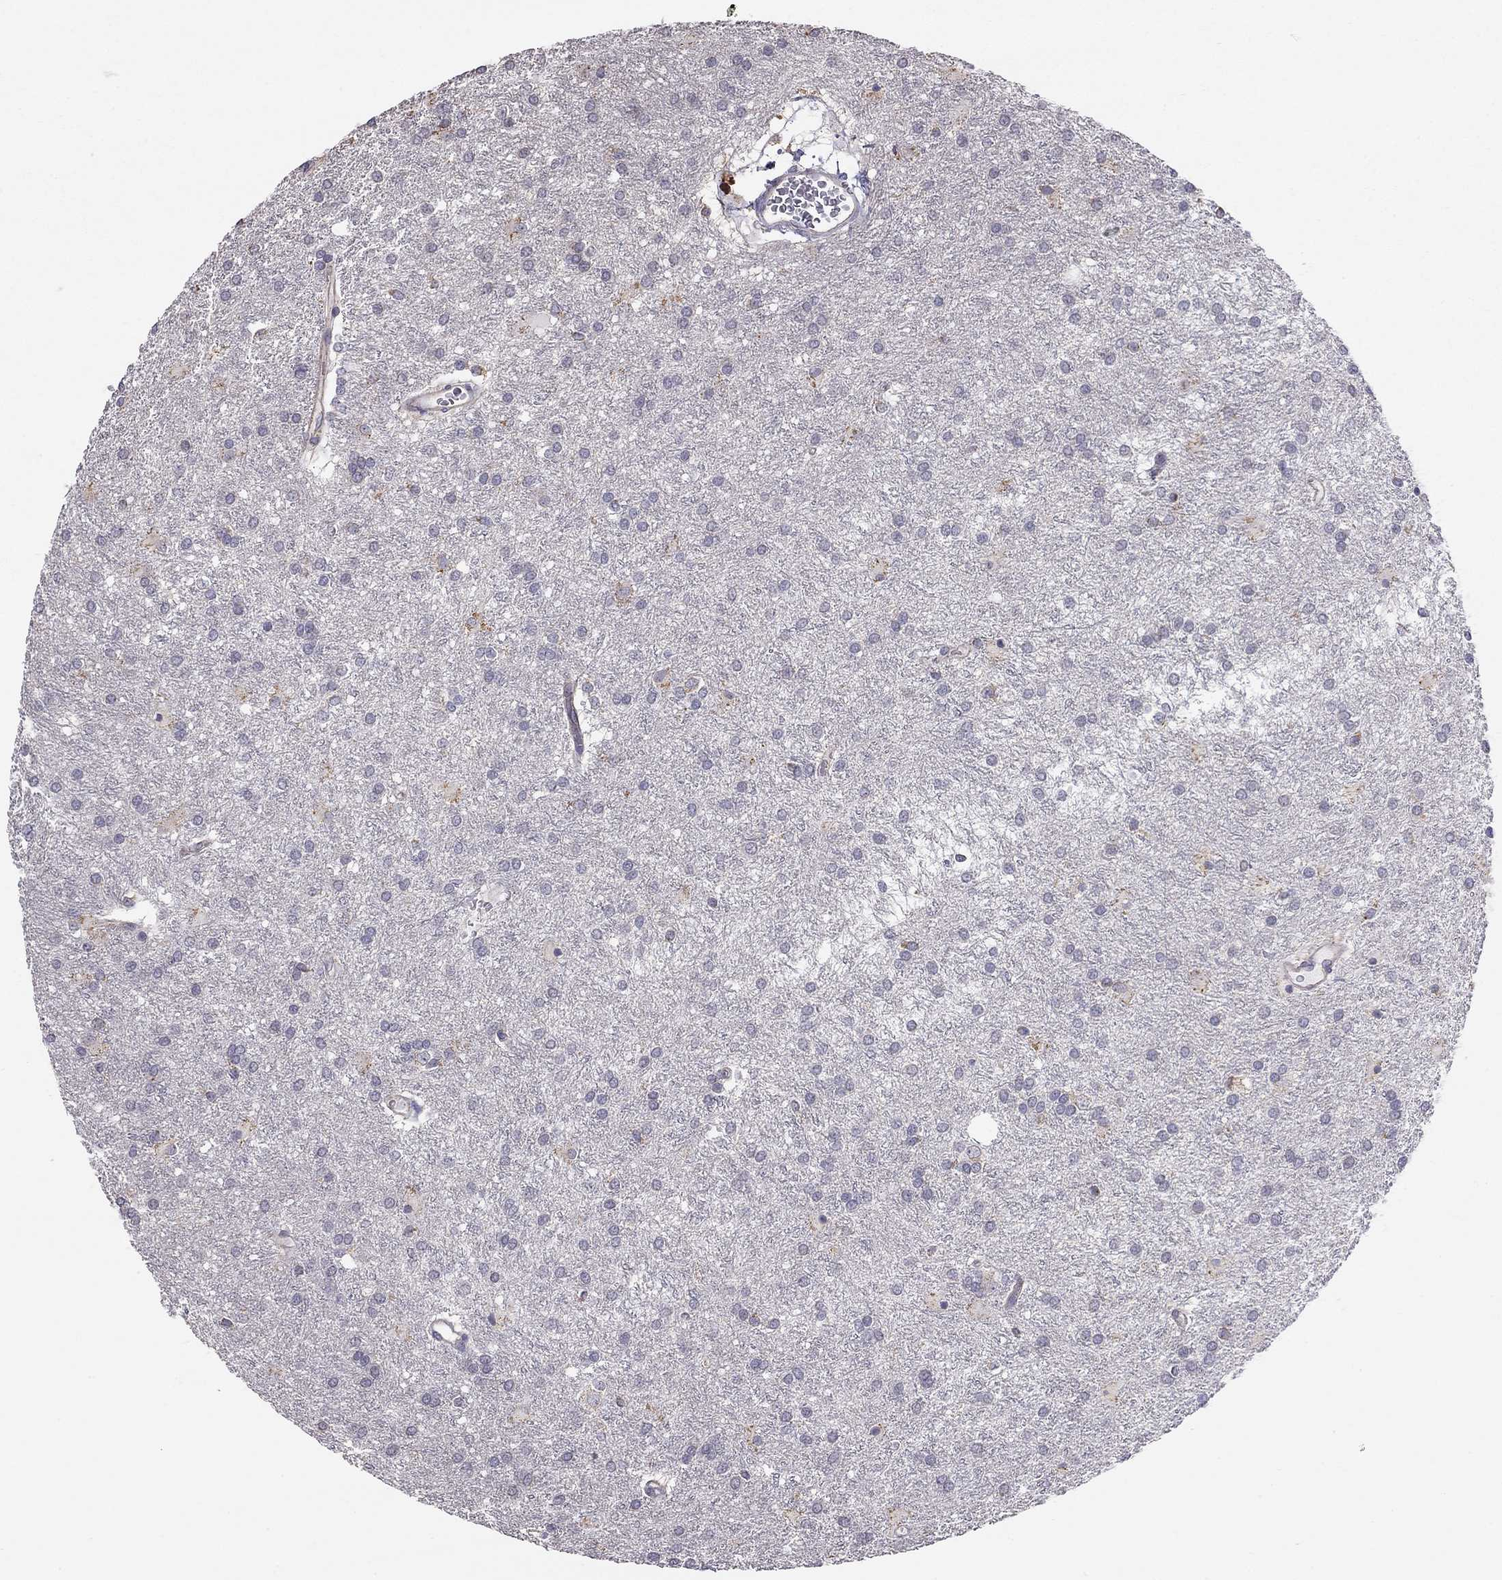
{"staining": {"intensity": "negative", "quantity": "none", "location": "none"}, "tissue": "glioma", "cell_type": "Tumor cells", "image_type": "cancer", "snomed": [{"axis": "morphology", "description": "Glioma, malignant, Low grade"}, {"axis": "topography", "description": "Brain"}], "caption": "Protein analysis of malignant glioma (low-grade) shows no significant positivity in tumor cells. Nuclei are stained in blue.", "gene": "LRIT3", "patient": {"sex": "female", "age": 32}}